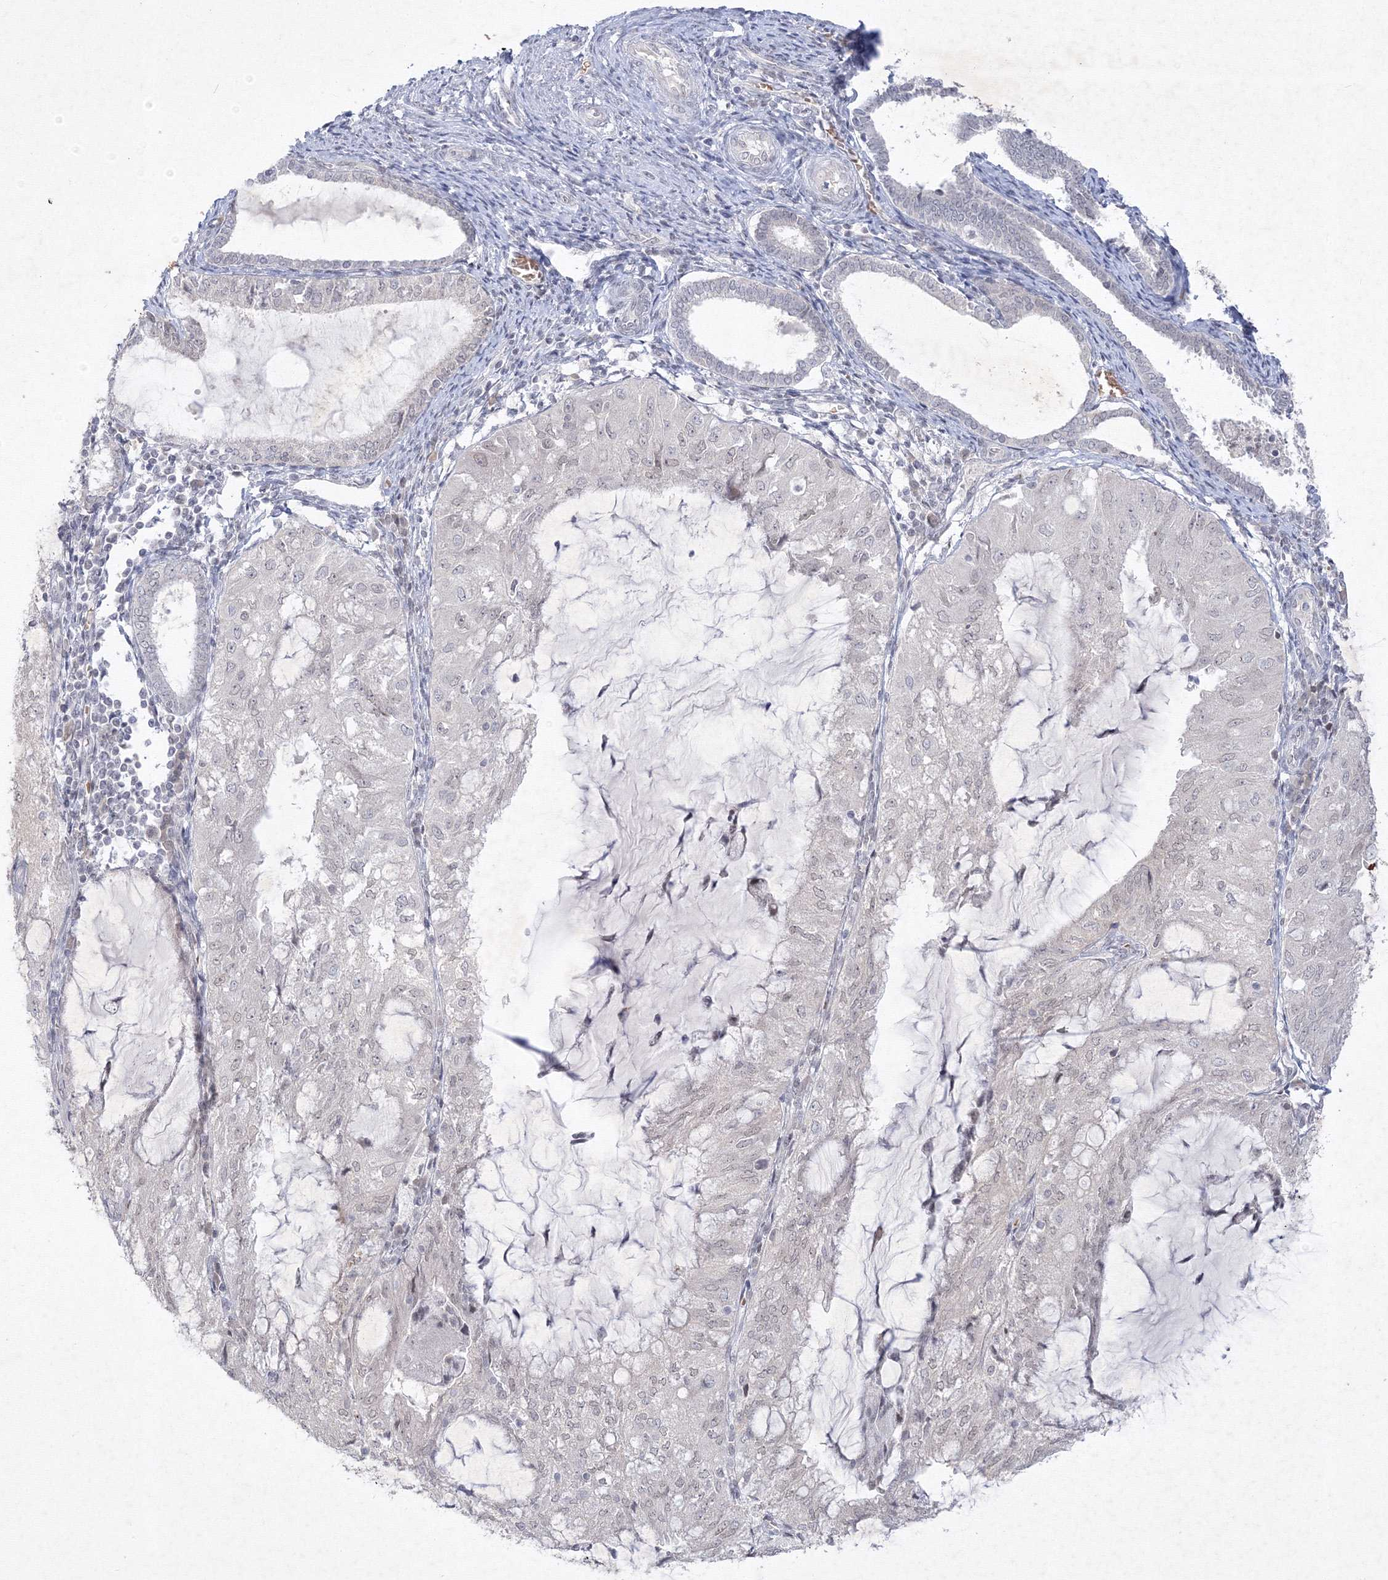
{"staining": {"intensity": "negative", "quantity": "none", "location": "none"}, "tissue": "endometrial cancer", "cell_type": "Tumor cells", "image_type": "cancer", "snomed": [{"axis": "morphology", "description": "Adenocarcinoma, NOS"}, {"axis": "topography", "description": "Endometrium"}], "caption": "Endometrial adenocarcinoma was stained to show a protein in brown. There is no significant positivity in tumor cells.", "gene": "NXPE3", "patient": {"sex": "female", "age": 81}}